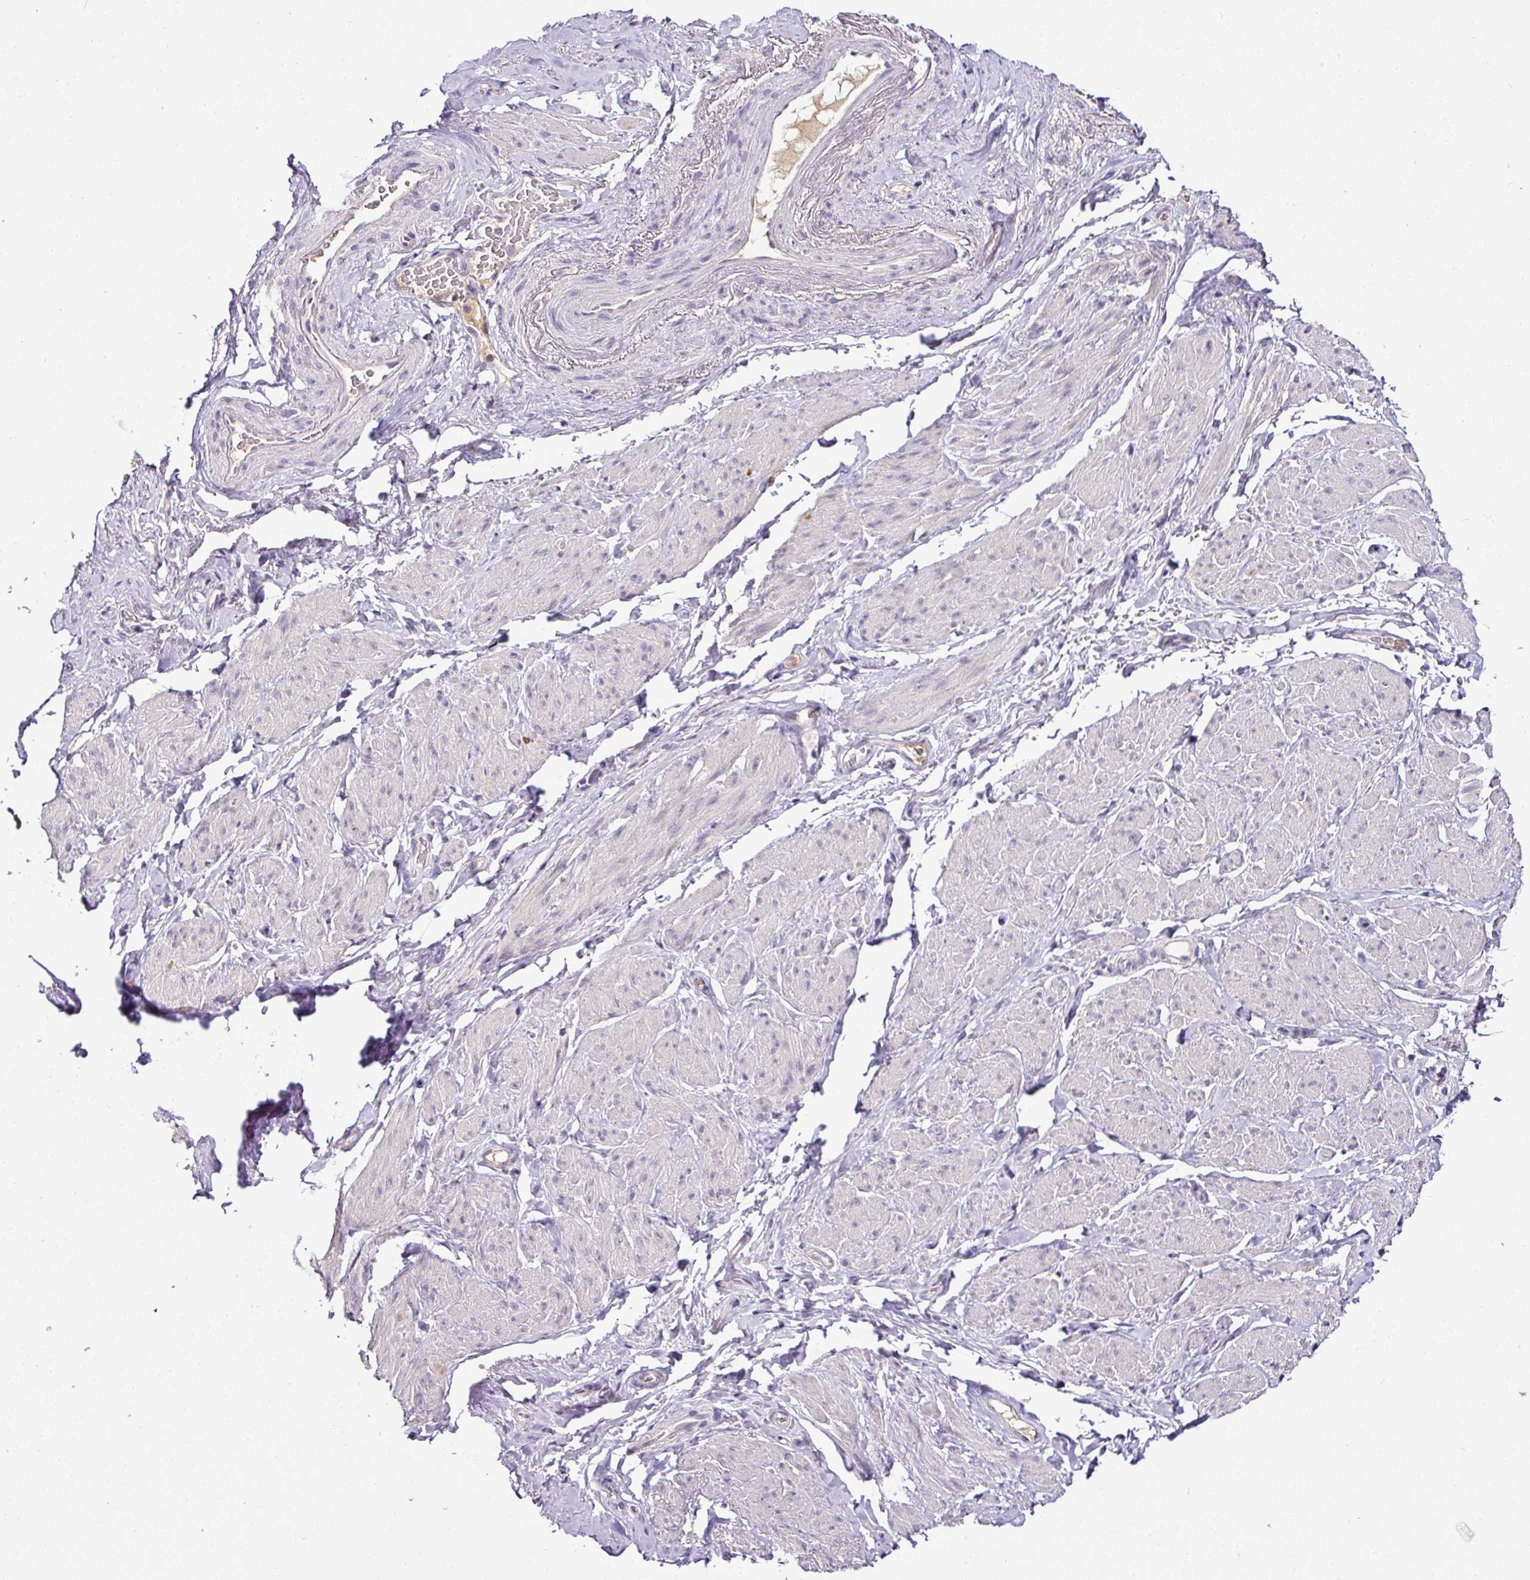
{"staining": {"intensity": "negative", "quantity": "none", "location": "none"}, "tissue": "smooth muscle", "cell_type": "Smooth muscle cells", "image_type": "normal", "snomed": [{"axis": "morphology", "description": "Normal tissue, NOS"}, {"axis": "topography", "description": "Smooth muscle"}, {"axis": "topography", "description": "Peripheral nerve tissue"}], "caption": "DAB (3,3'-diaminobenzidine) immunohistochemical staining of normal smooth muscle demonstrates no significant expression in smooth muscle cells.", "gene": "NAPSA", "patient": {"sex": "male", "age": 69}}